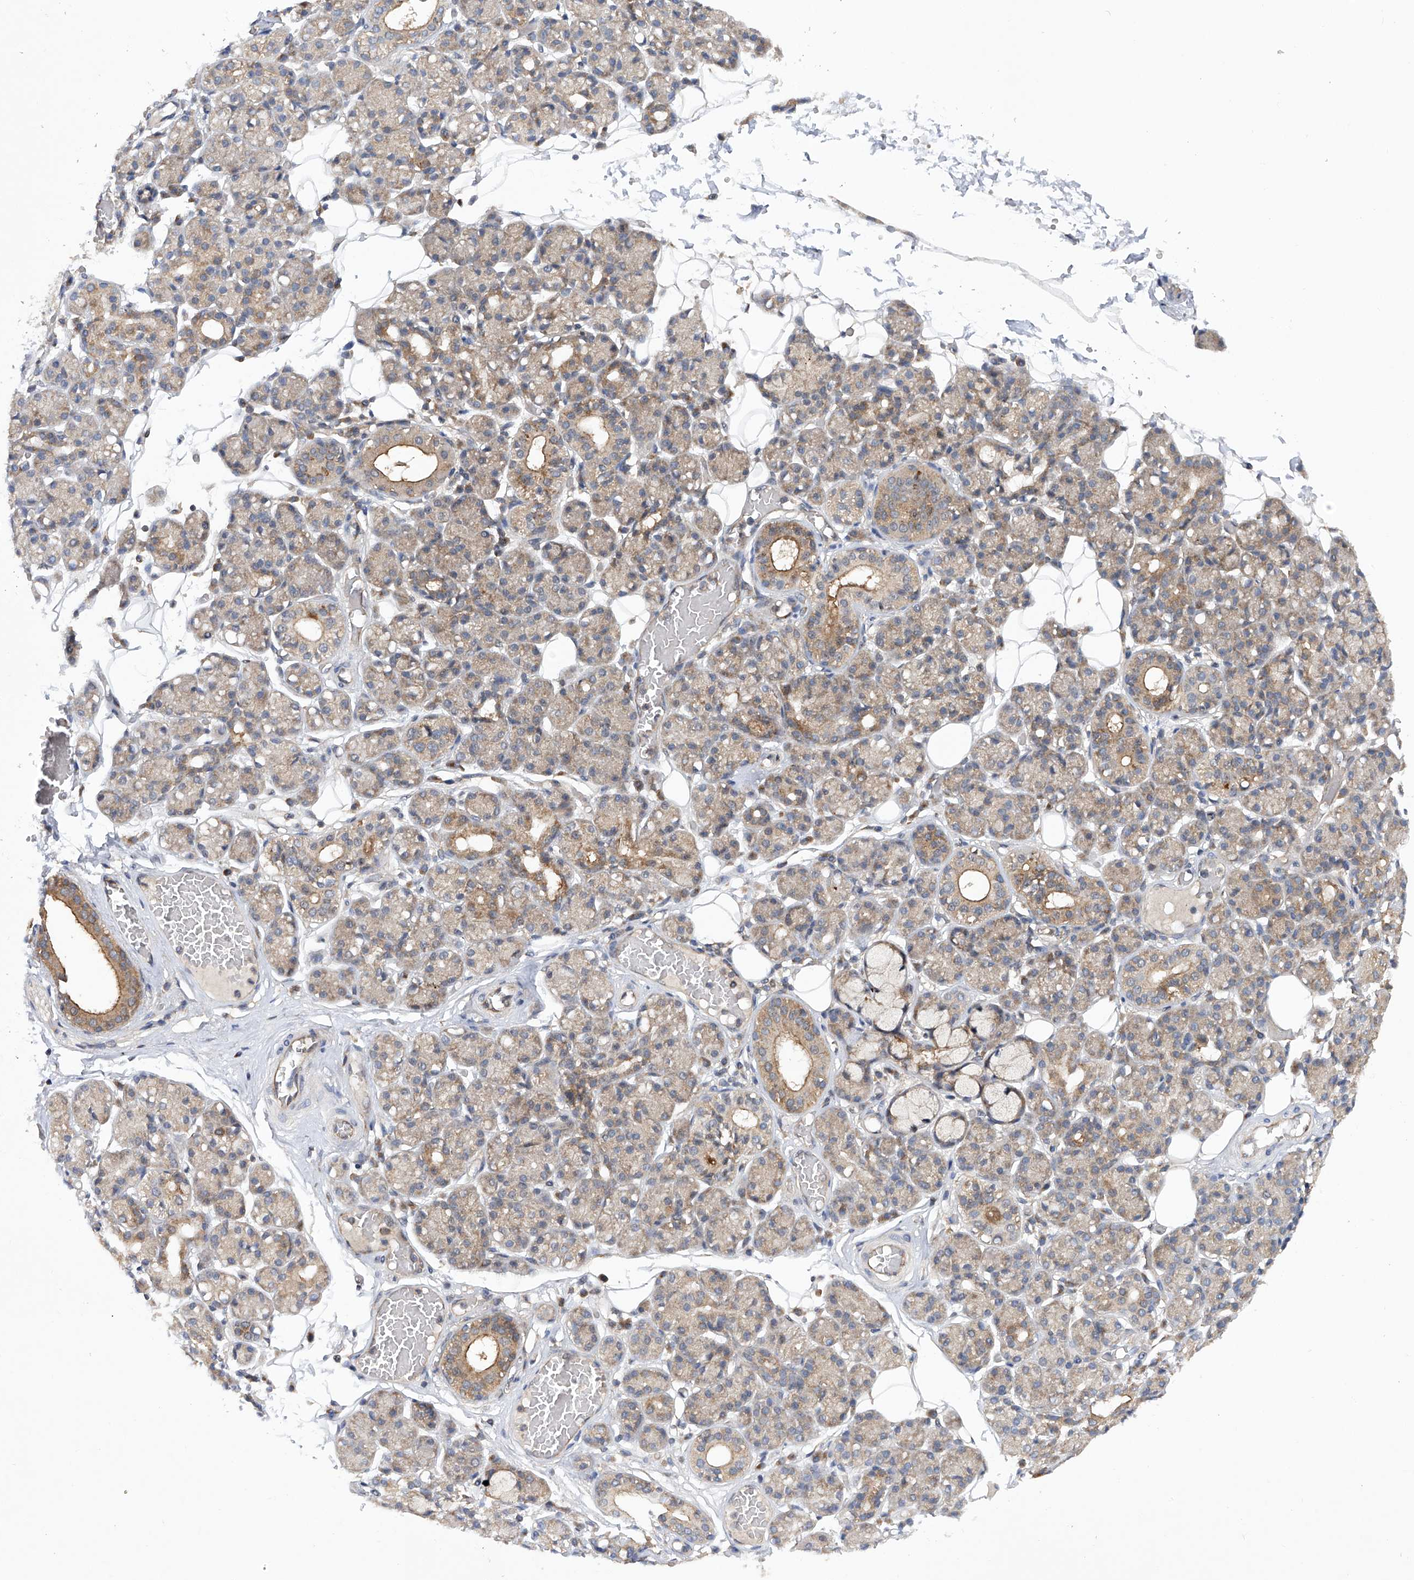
{"staining": {"intensity": "moderate", "quantity": "25%-75%", "location": "cytoplasmic/membranous"}, "tissue": "salivary gland", "cell_type": "Glandular cells", "image_type": "normal", "snomed": [{"axis": "morphology", "description": "Normal tissue, NOS"}, {"axis": "topography", "description": "Salivary gland"}], "caption": "An immunohistochemistry micrograph of benign tissue is shown. Protein staining in brown labels moderate cytoplasmic/membranous positivity in salivary gland within glandular cells.", "gene": "CISH", "patient": {"sex": "male", "age": 63}}